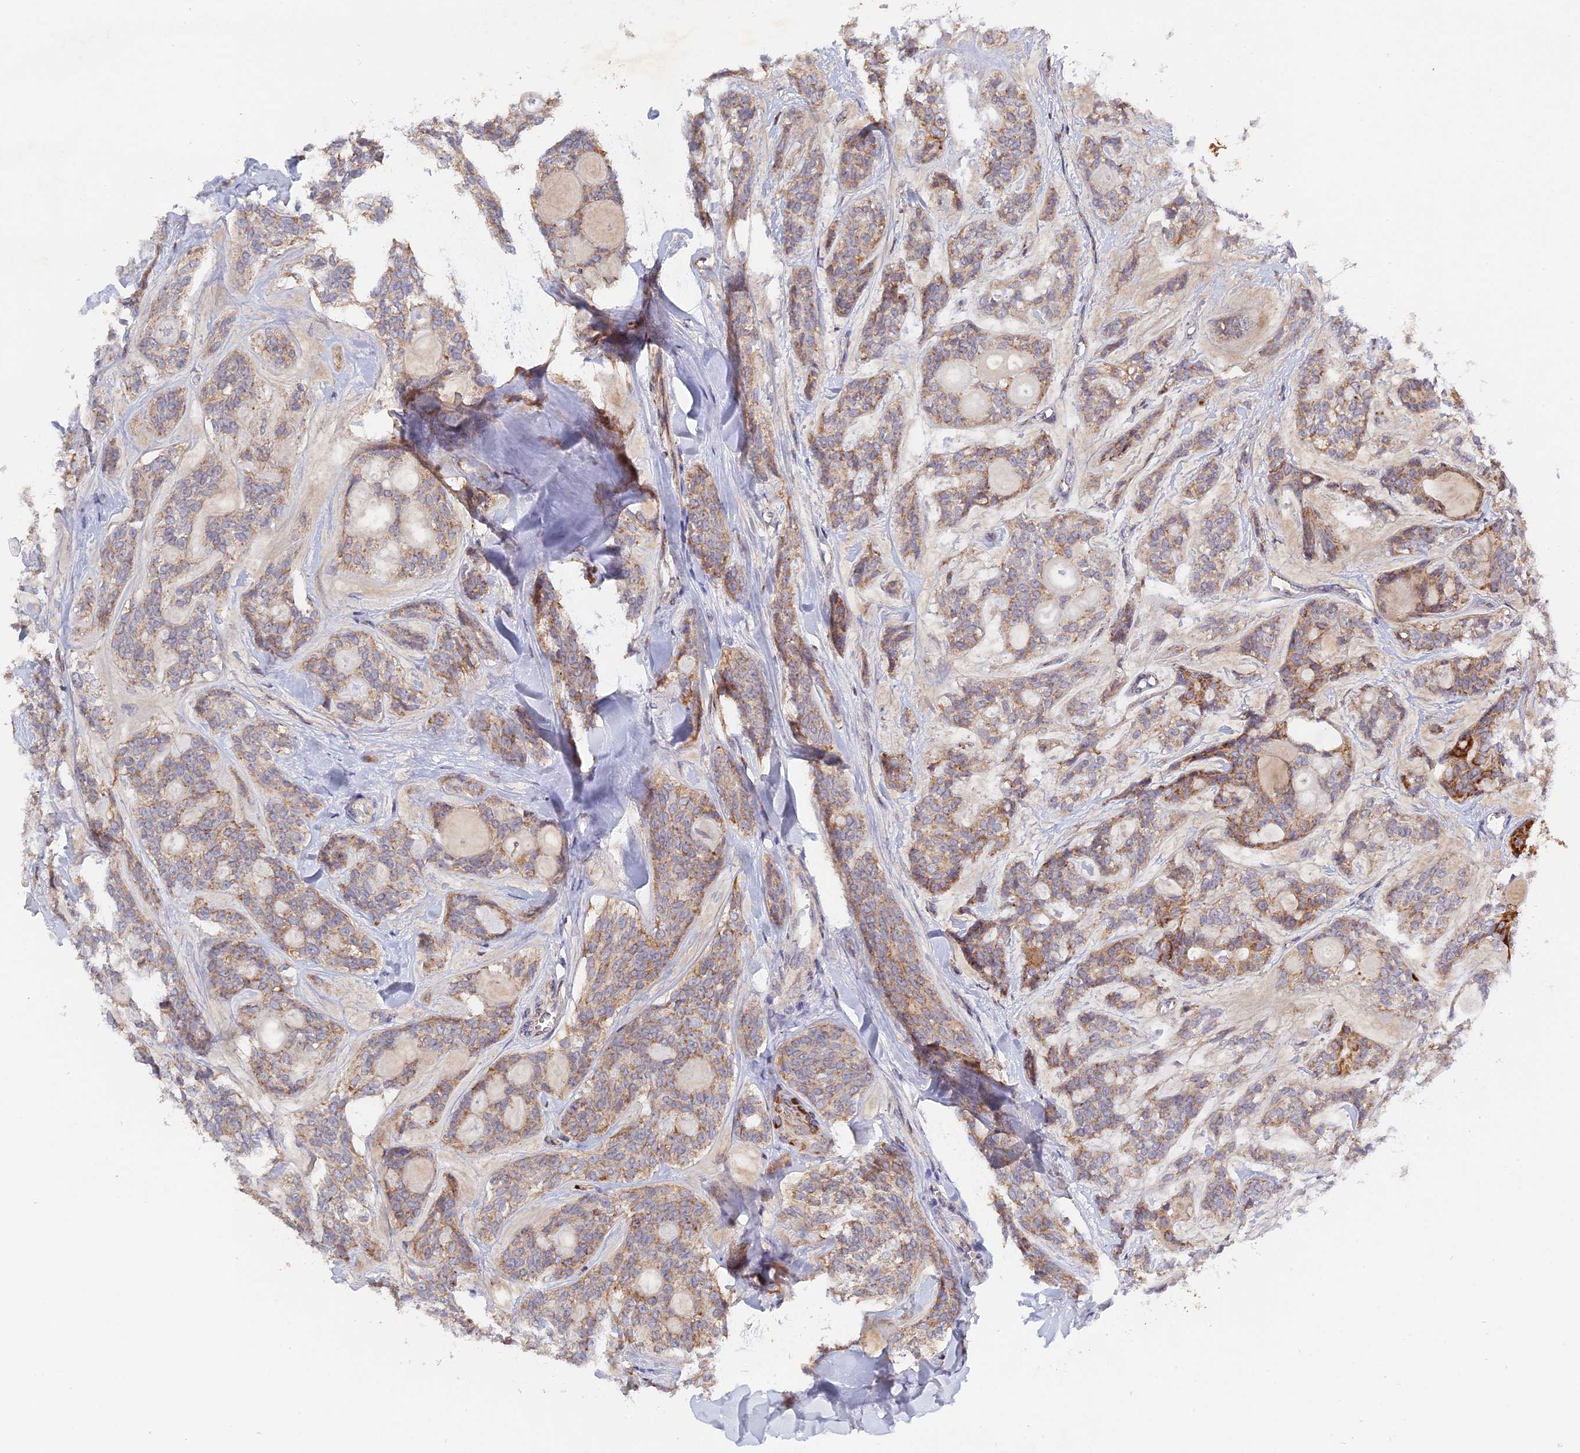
{"staining": {"intensity": "weak", "quantity": "25%-75%", "location": "cytoplasmic/membranous"}, "tissue": "head and neck cancer", "cell_type": "Tumor cells", "image_type": "cancer", "snomed": [{"axis": "morphology", "description": "Adenocarcinoma, NOS"}, {"axis": "topography", "description": "Head-Neck"}], "caption": "Protein staining shows weak cytoplasmic/membranous staining in approximately 25%-75% of tumor cells in head and neck cancer (adenocarcinoma).", "gene": "MPV17L", "patient": {"sex": "male", "age": 66}}